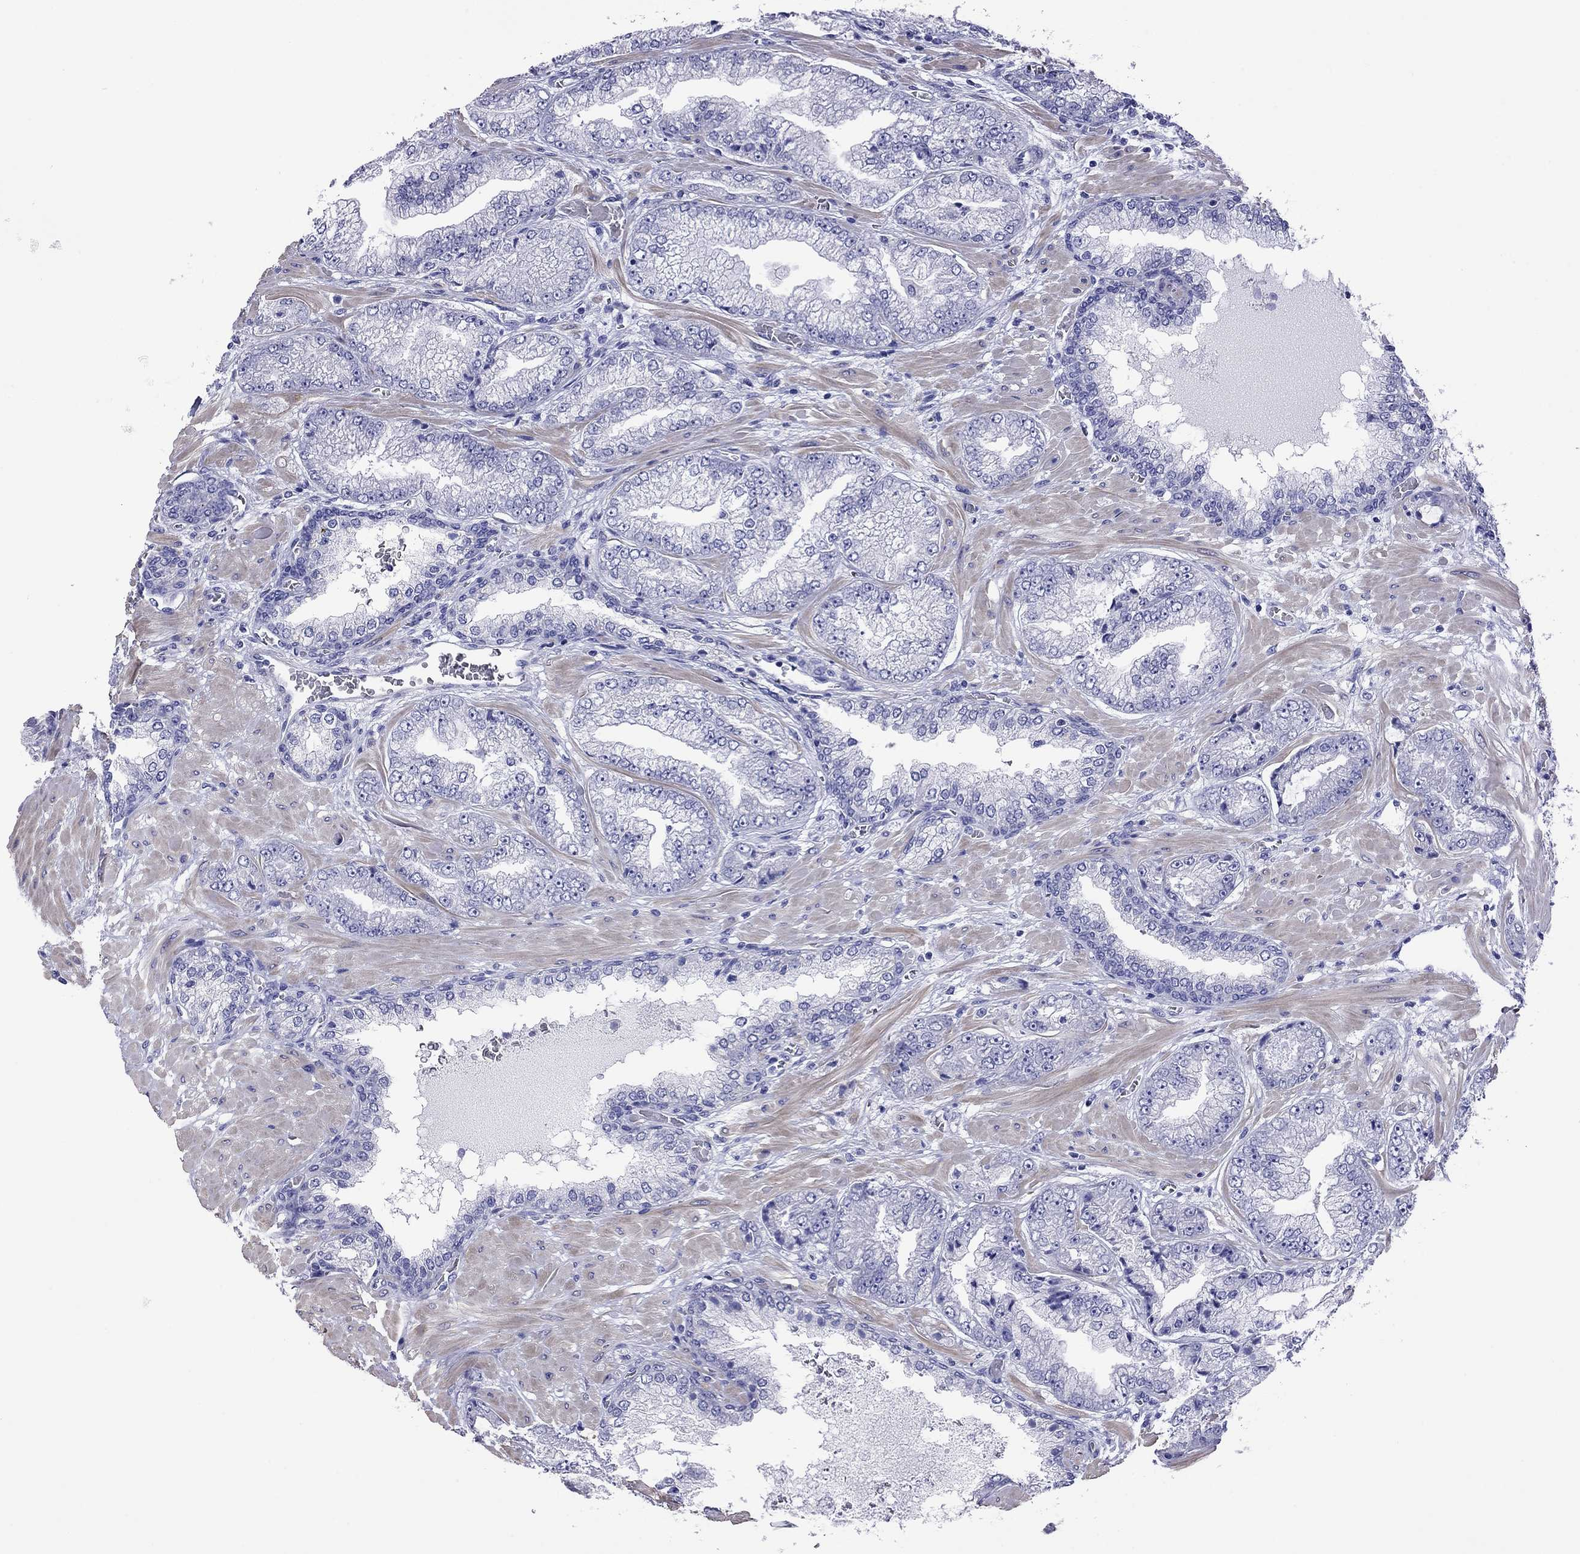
{"staining": {"intensity": "negative", "quantity": "none", "location": "none"}, "tissue": "prostate cancer", "cell_type": "Tumor cells", "image_type": "cancer", "snomed": [{"axis": "morphology", "description": "Adenocarcinoma, Low grade"}, {"axis": "topography", "description": "Prostate"}], "caption": "An image of human prostate cancer is negative for staining in tumor cells.", "gene": "KIAA2012", "patient": {"sex": "male", "age": 57}}